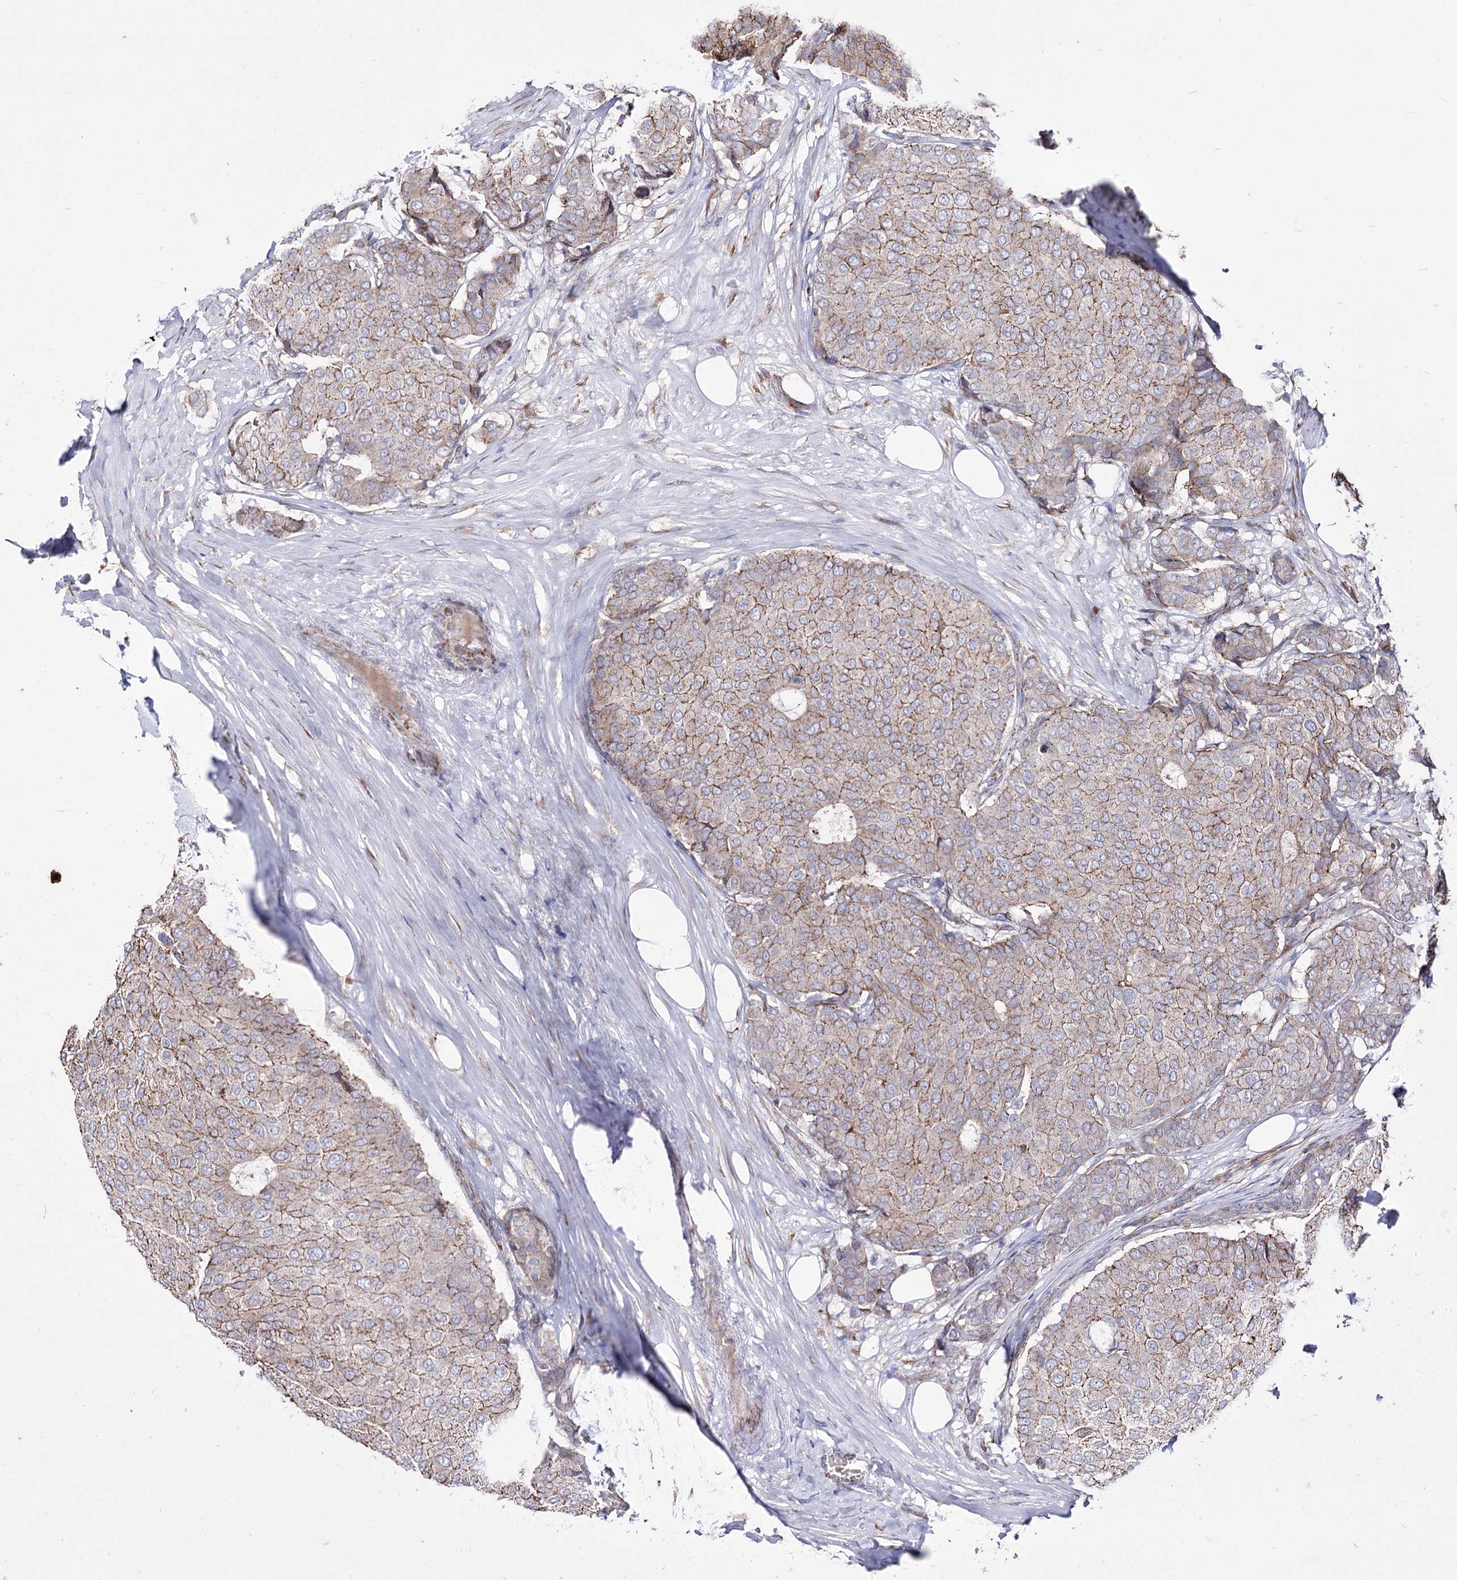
{"staining": {"intensity": "weak", "quantity": "25%-75%", "location": "cytoplasmic/membranous"}, "tissue": "breast cancer", "cell_type": "Tumor cells", "image_type": "cancer", "snomed": [{"axis": "morphology", "description": "Duct carcinoma"}, {"axis": "topography", "description": "Breast"}], "caption": "This histopathology image shows immunohistochemistry (IHC) staining of breast cancer (invasive ductal carcinoma), with low weak cytoplasmic/membranous positivity in about 25%-75% of tumor cells.", "gene": "OSBPL5", "patient": {"sex": "female", "age": 75}}